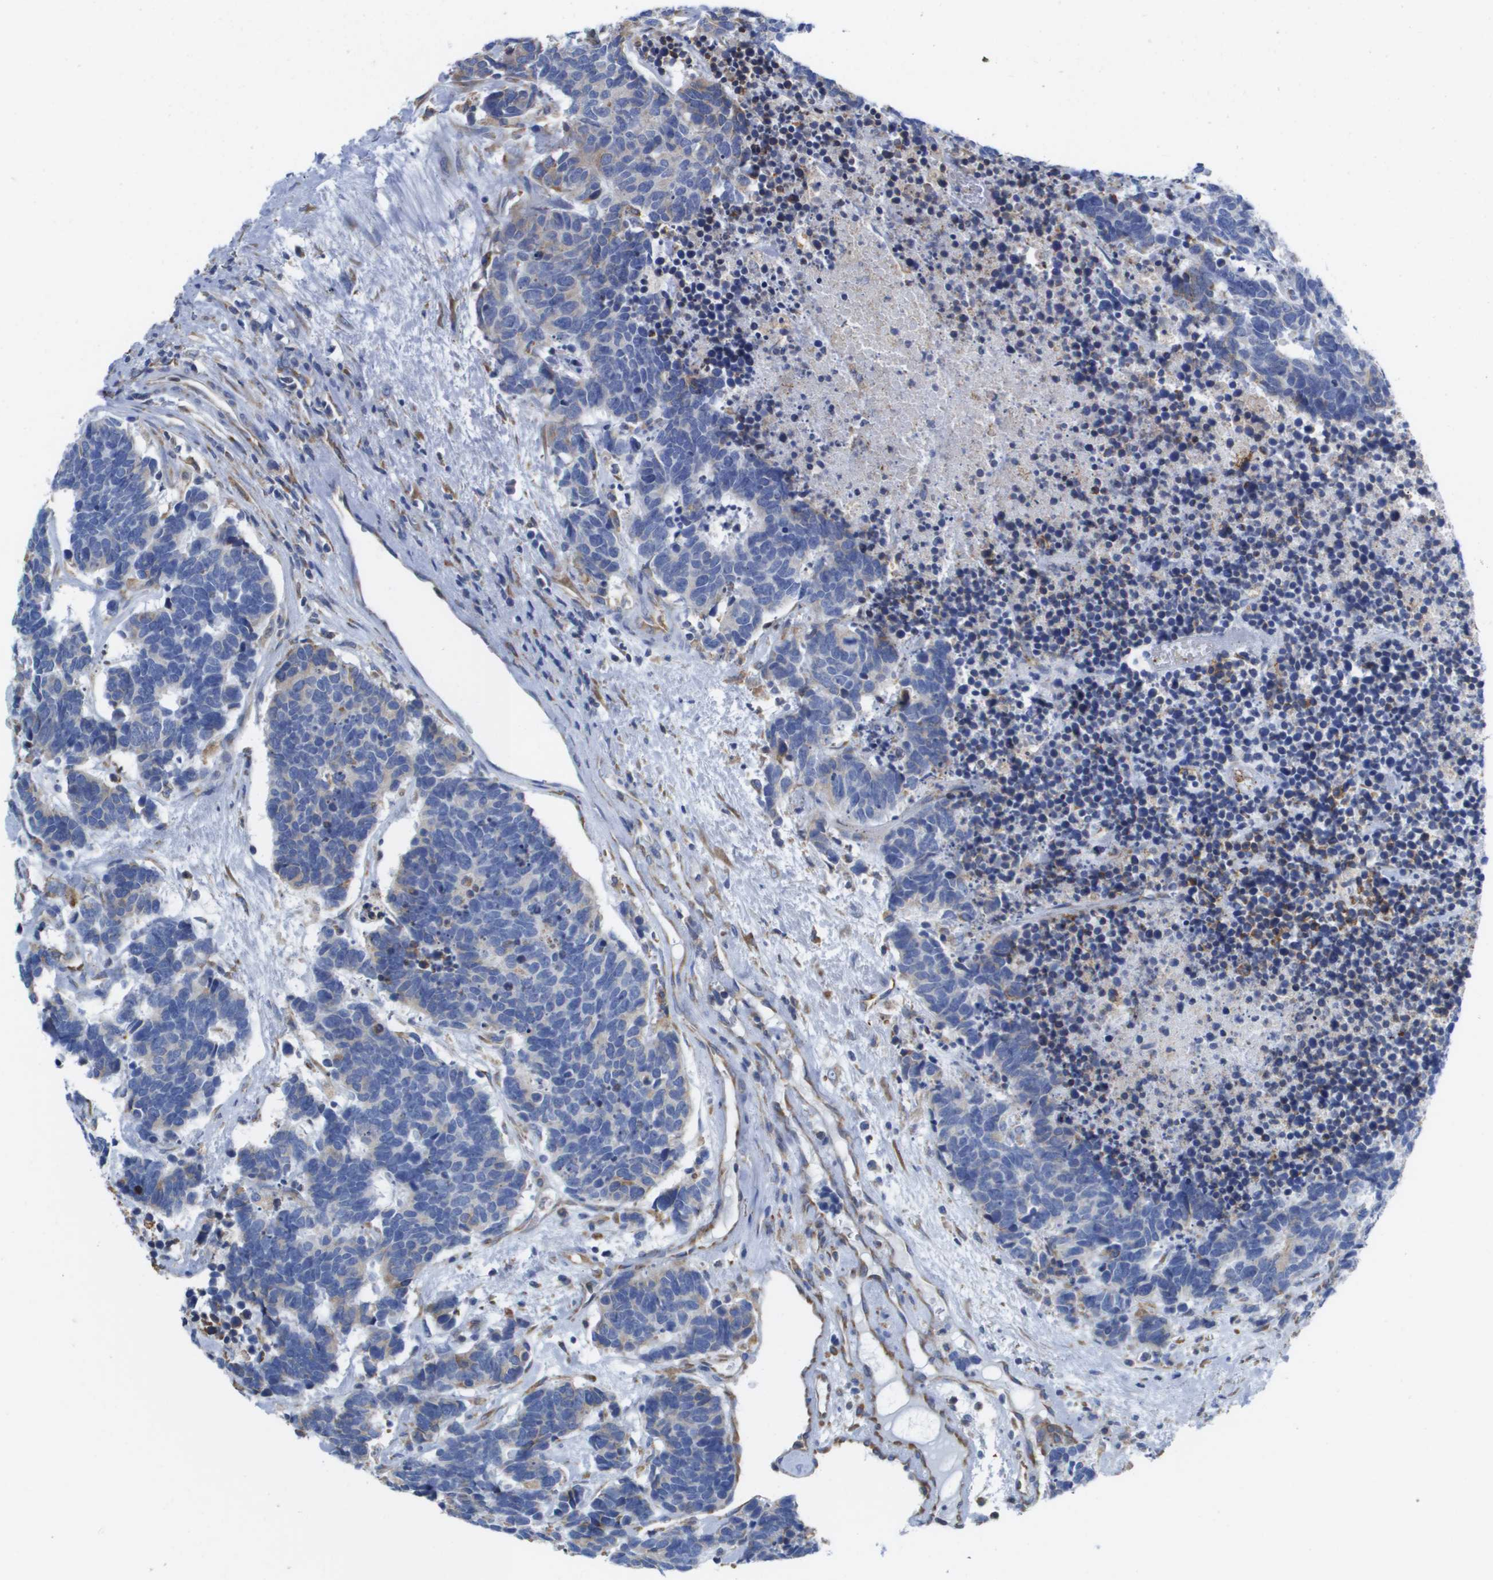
{"staining": {"intensity": "negative", "quantity": "none", "location": "none"}, "tissue": "carcinoid", "cell_type": "Tumor cells", "image_type": "cancer", "snomed": [{"axis": "morphology", "description": "Carcinoma, NOS"}, {"axis": "morphology", "description": "Carcinoid, malignant, NOS"}, {"axis": "topography", "description": "Urinary bladder"}], "caption": "IHC of carcinoma displays no staining in tumor cells.", "gene": "SDR42E1", "patient": {"sex": "male", "age": 57}}